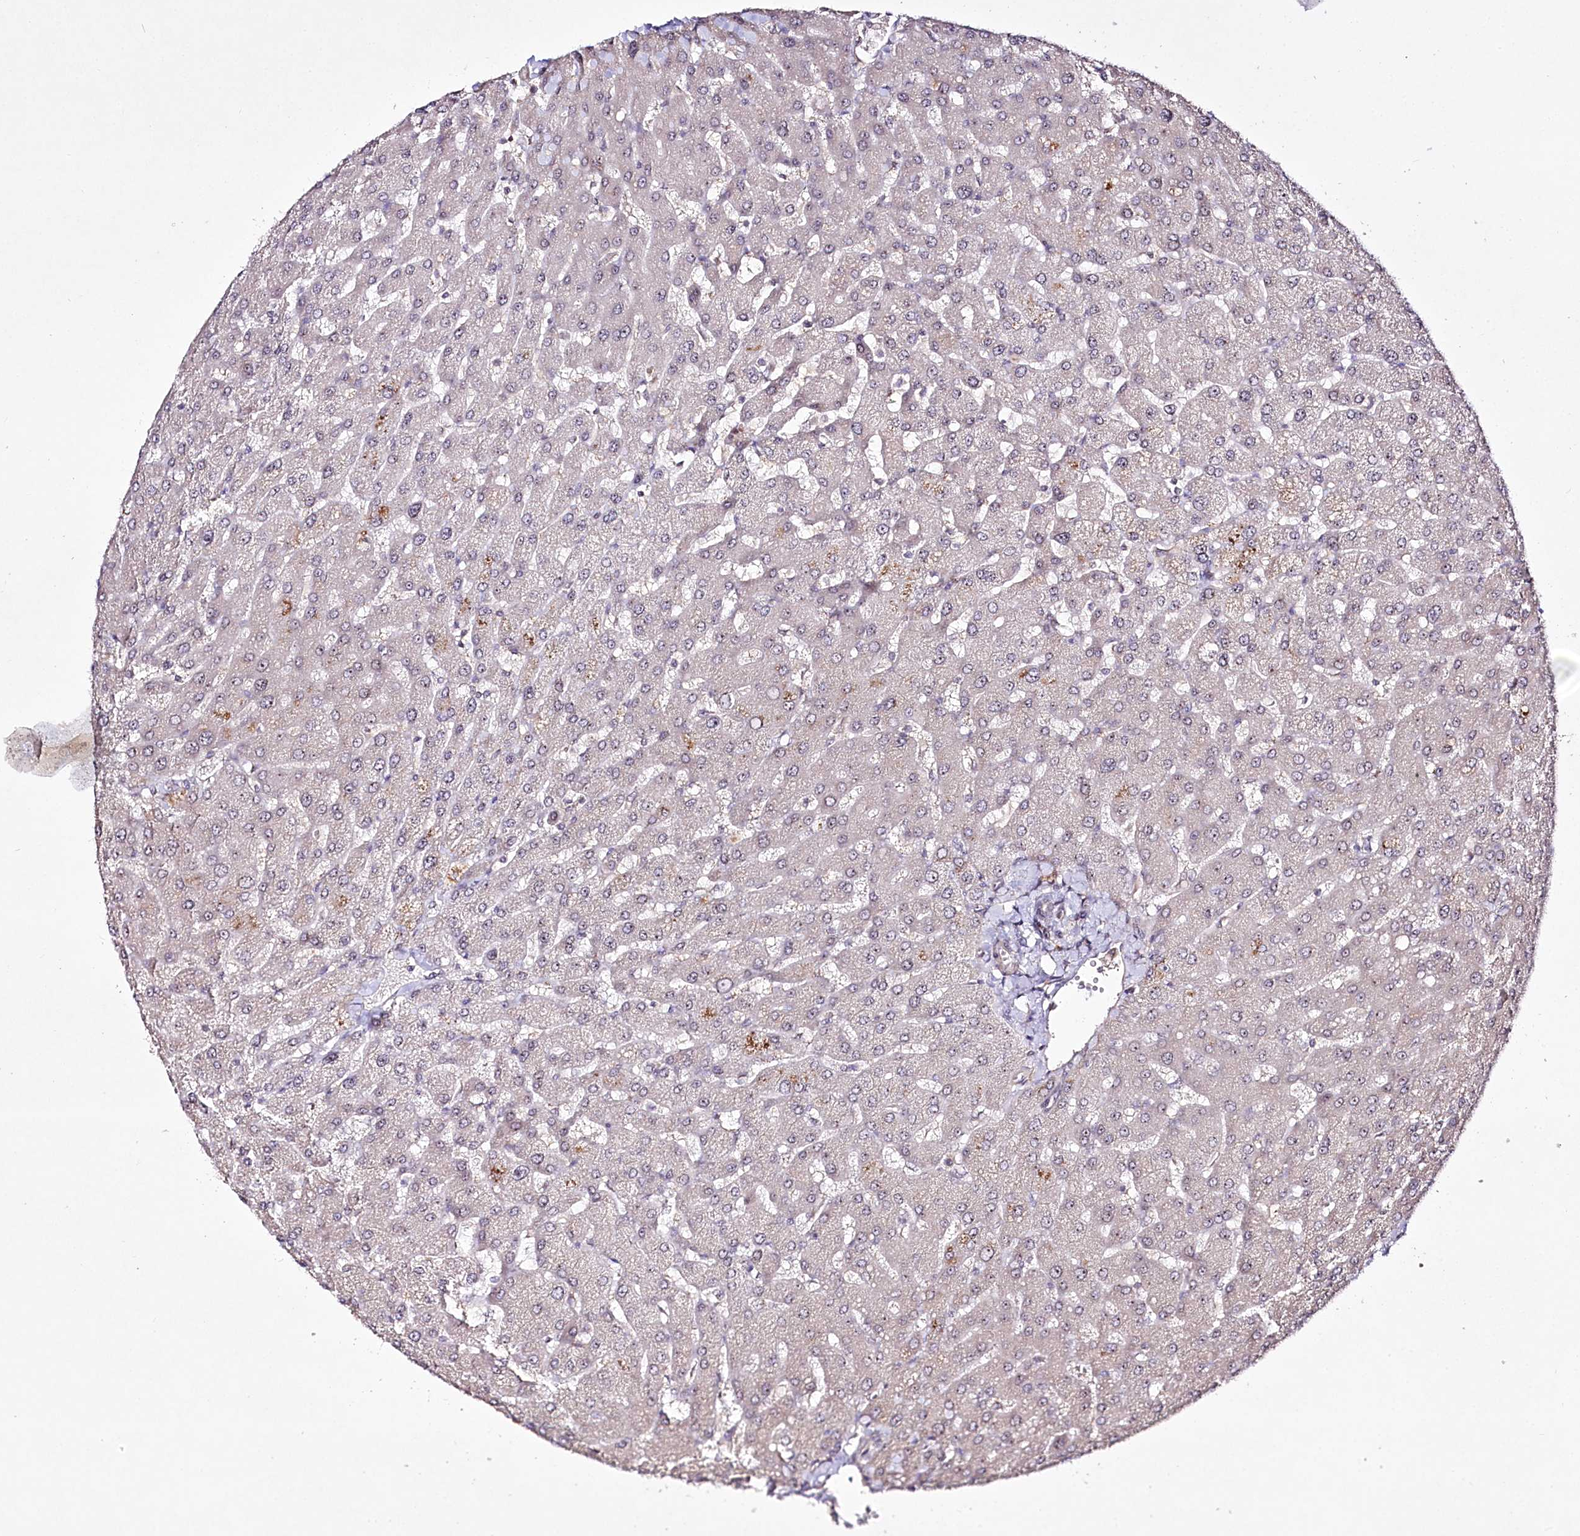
{"staining": {"intensity": "negative", "quantity": "none", "location": "none"}, "tissue": "liver", "cell_type": "Cholangiocytes", "image_type": "normal", "snomed": [{"axis": "morphology", "description": "Normal tissue, NOS"}, {"axis": "topography", "description": "Liver"}], "caption": "Liver was stained to show a protein in brown. There is no significant expression in cholangiocytes. (DAB immunohistochemistry (IHC) visualized using brightfield microscopy, high magnification).", "gene": "CCDC59", "patient": {"sex": "male", "age": 55}}